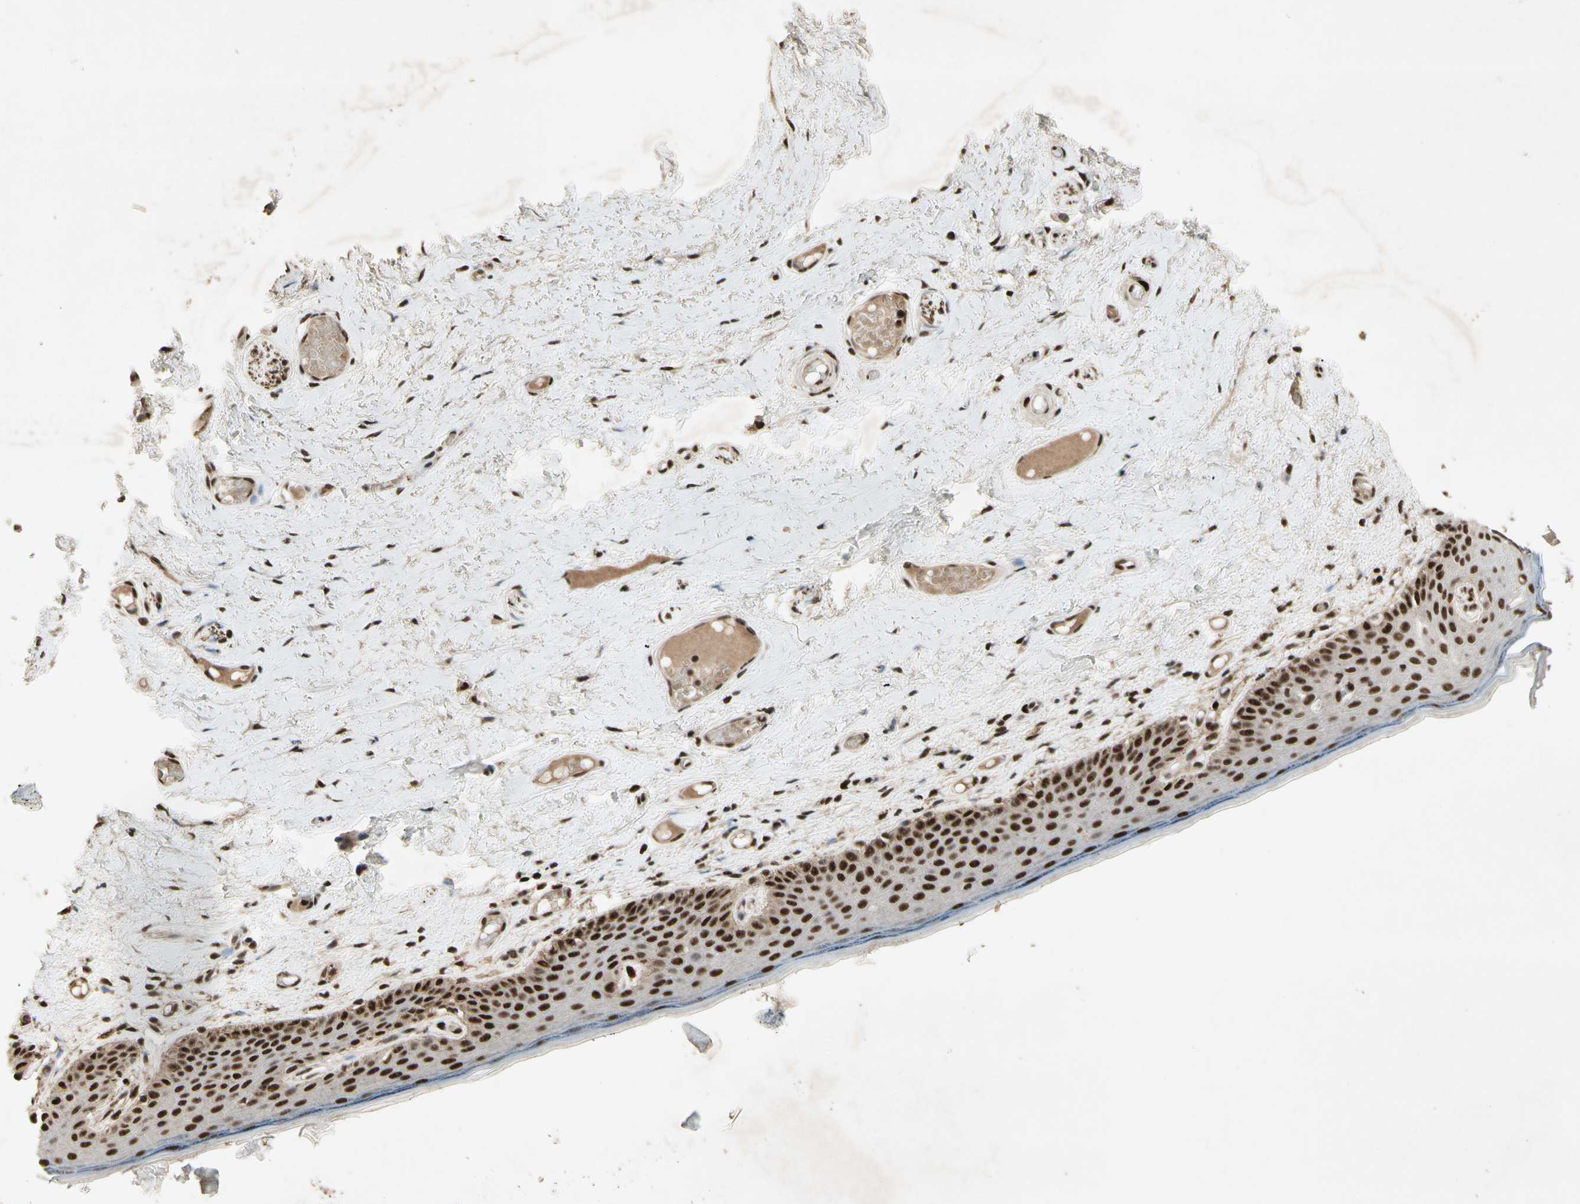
{"staining": {"intensity": "strong", "quantity": ">75%", "location": "nuclear"}, "tissue": "skin", "cell_type": "Epidermal cells", "image_type": "normal", "snomed": [{"axis": "morphology", "description": "Normal tissue, NOS"}, {"axis": "topography", "description": "Vulva"}], "caption": "Epidermal cells exhibit strong nuclear positivity in about >75% of cells in normal skin. (DAB (3,3'-diaminobenzidine) = brown stain, brightfield microscopy at high magnification).", "gene": "TBX2", "patient": {"sex": "female", "age": 54}}